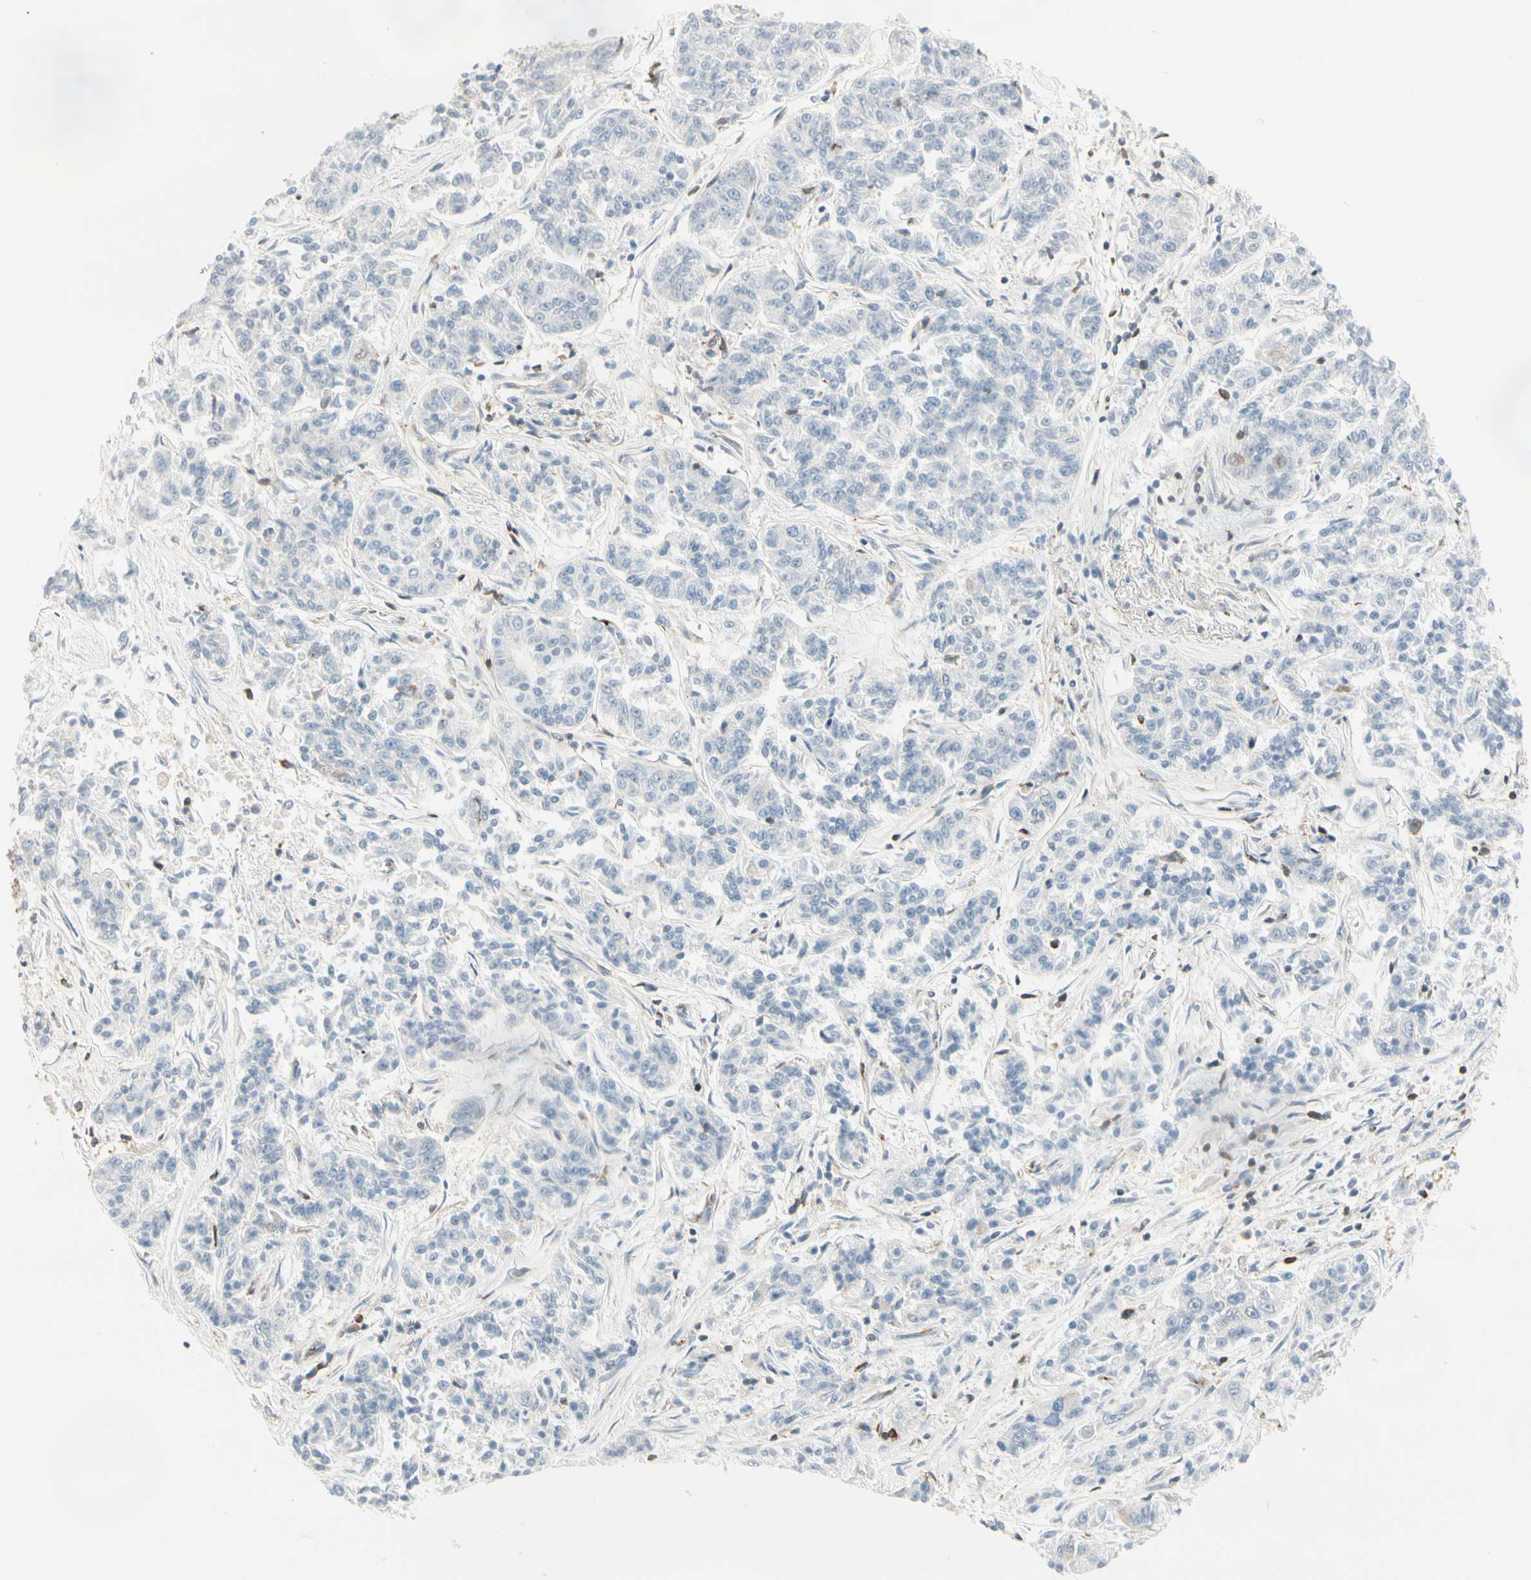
{"staining": {"intensity": "negative", "quantity": "none", "location": "none"}, "tissue": "lung cancer", "cell_type": "Tumor cells", "image_type": "cancer", "snomed": [{"axis": "morphology", "description": "Adenocarcinoma, NOS"}, {"axis": "topography", "description": "Lung"}], "caption": "Tumor cells are negative for protein expression in human lung cancer (adenocarcinoma).", "gene": "AGFG1", "patient": {"sex": "male", "age": 84}}